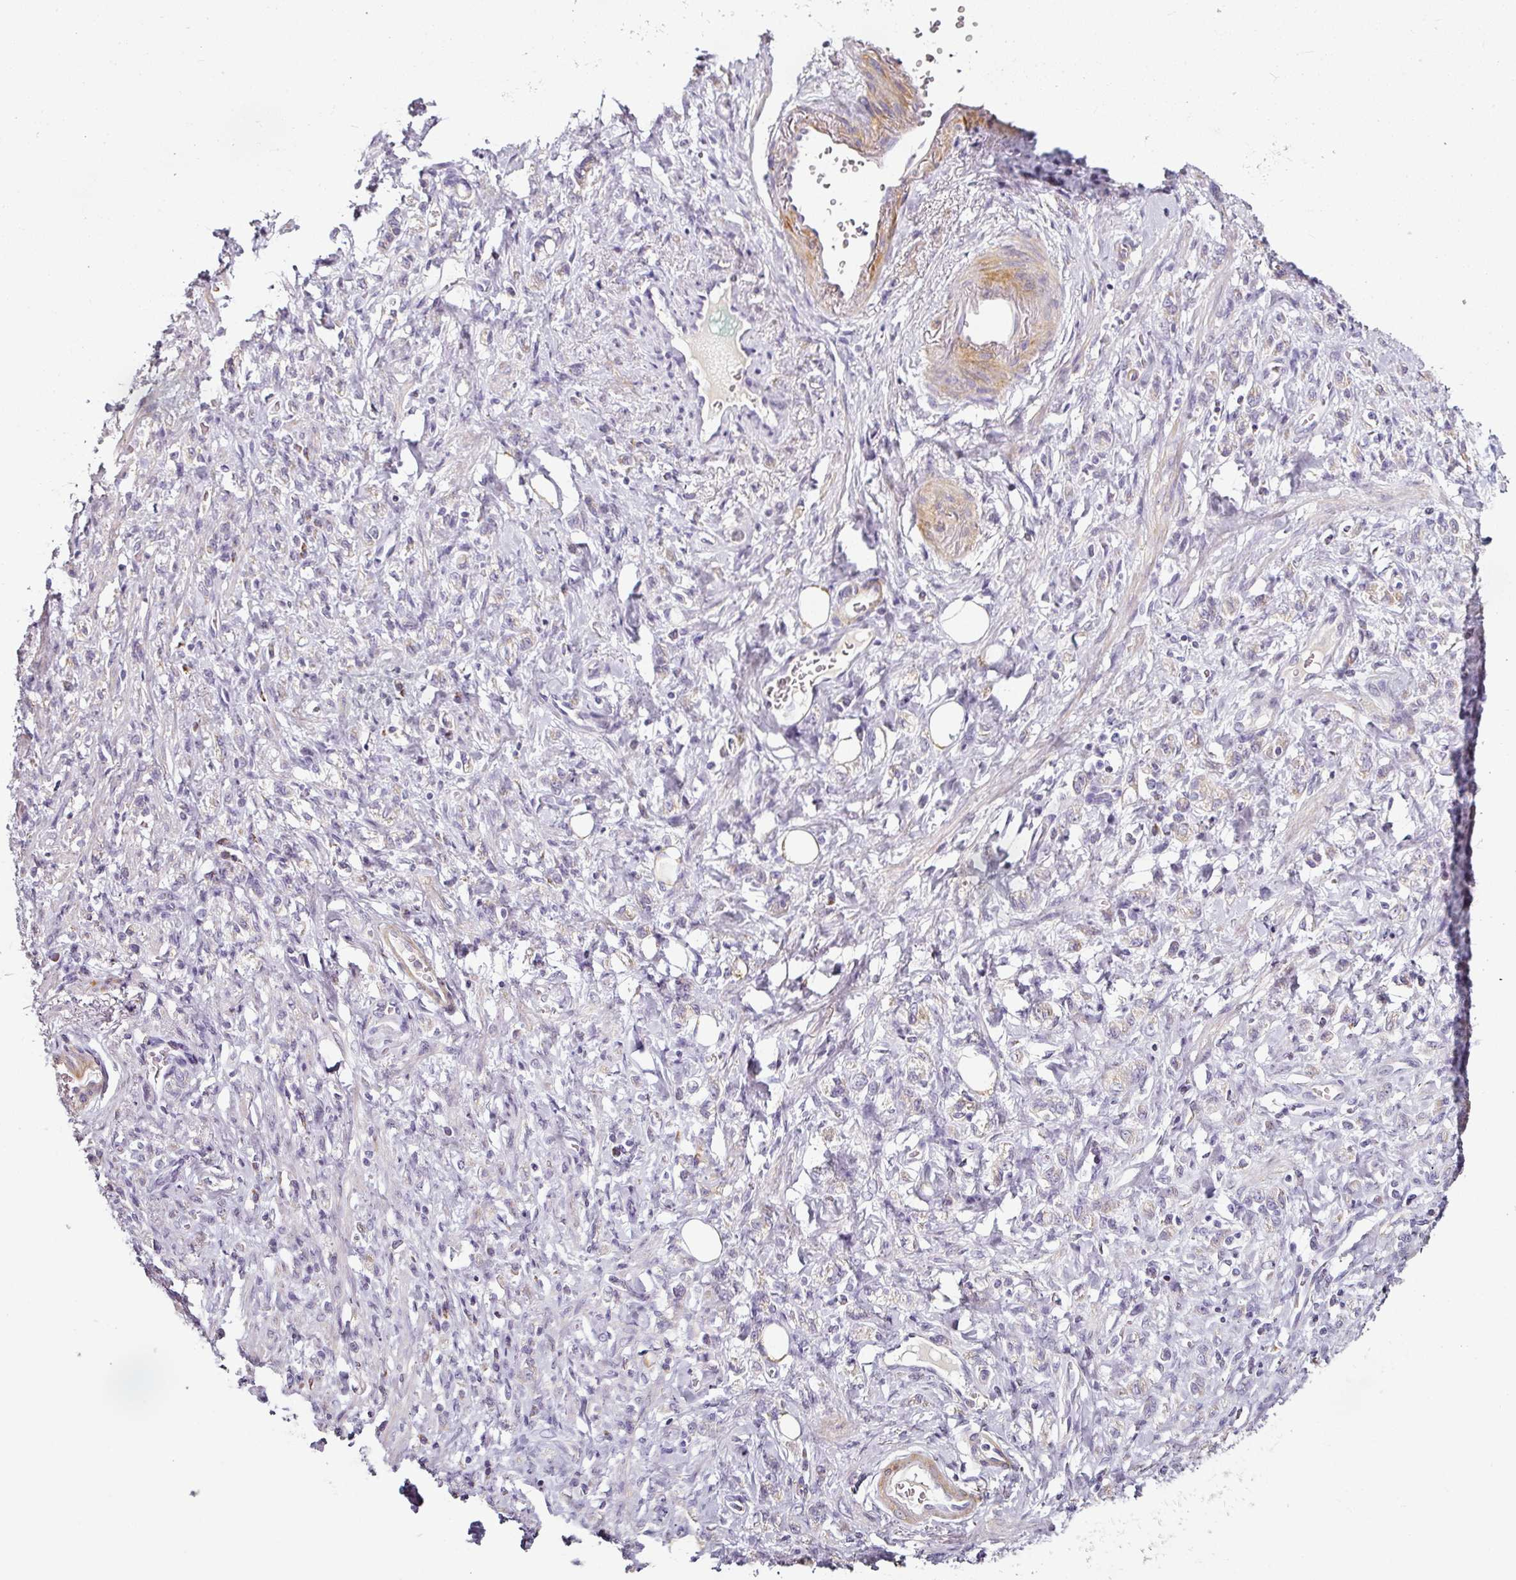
{"staining": {"intensity": "negative", "quantity": "none", "location": "none"}, "tissue": "stomach cancer", "cell_type": "Tumor cells", "image_type": "cancer", "snomed": [{"axis": "morphology", "description": "Adenocarcinoma, NOS"}, {"axis": "topography", "description": "Stomach"}], "caption": "Stomach adenocarcinoma was stained to show a protein in brown. There is no significant staining in tumor cells.", "gene": "CAP2", "patient": {"sex": "male", "age": 77}}